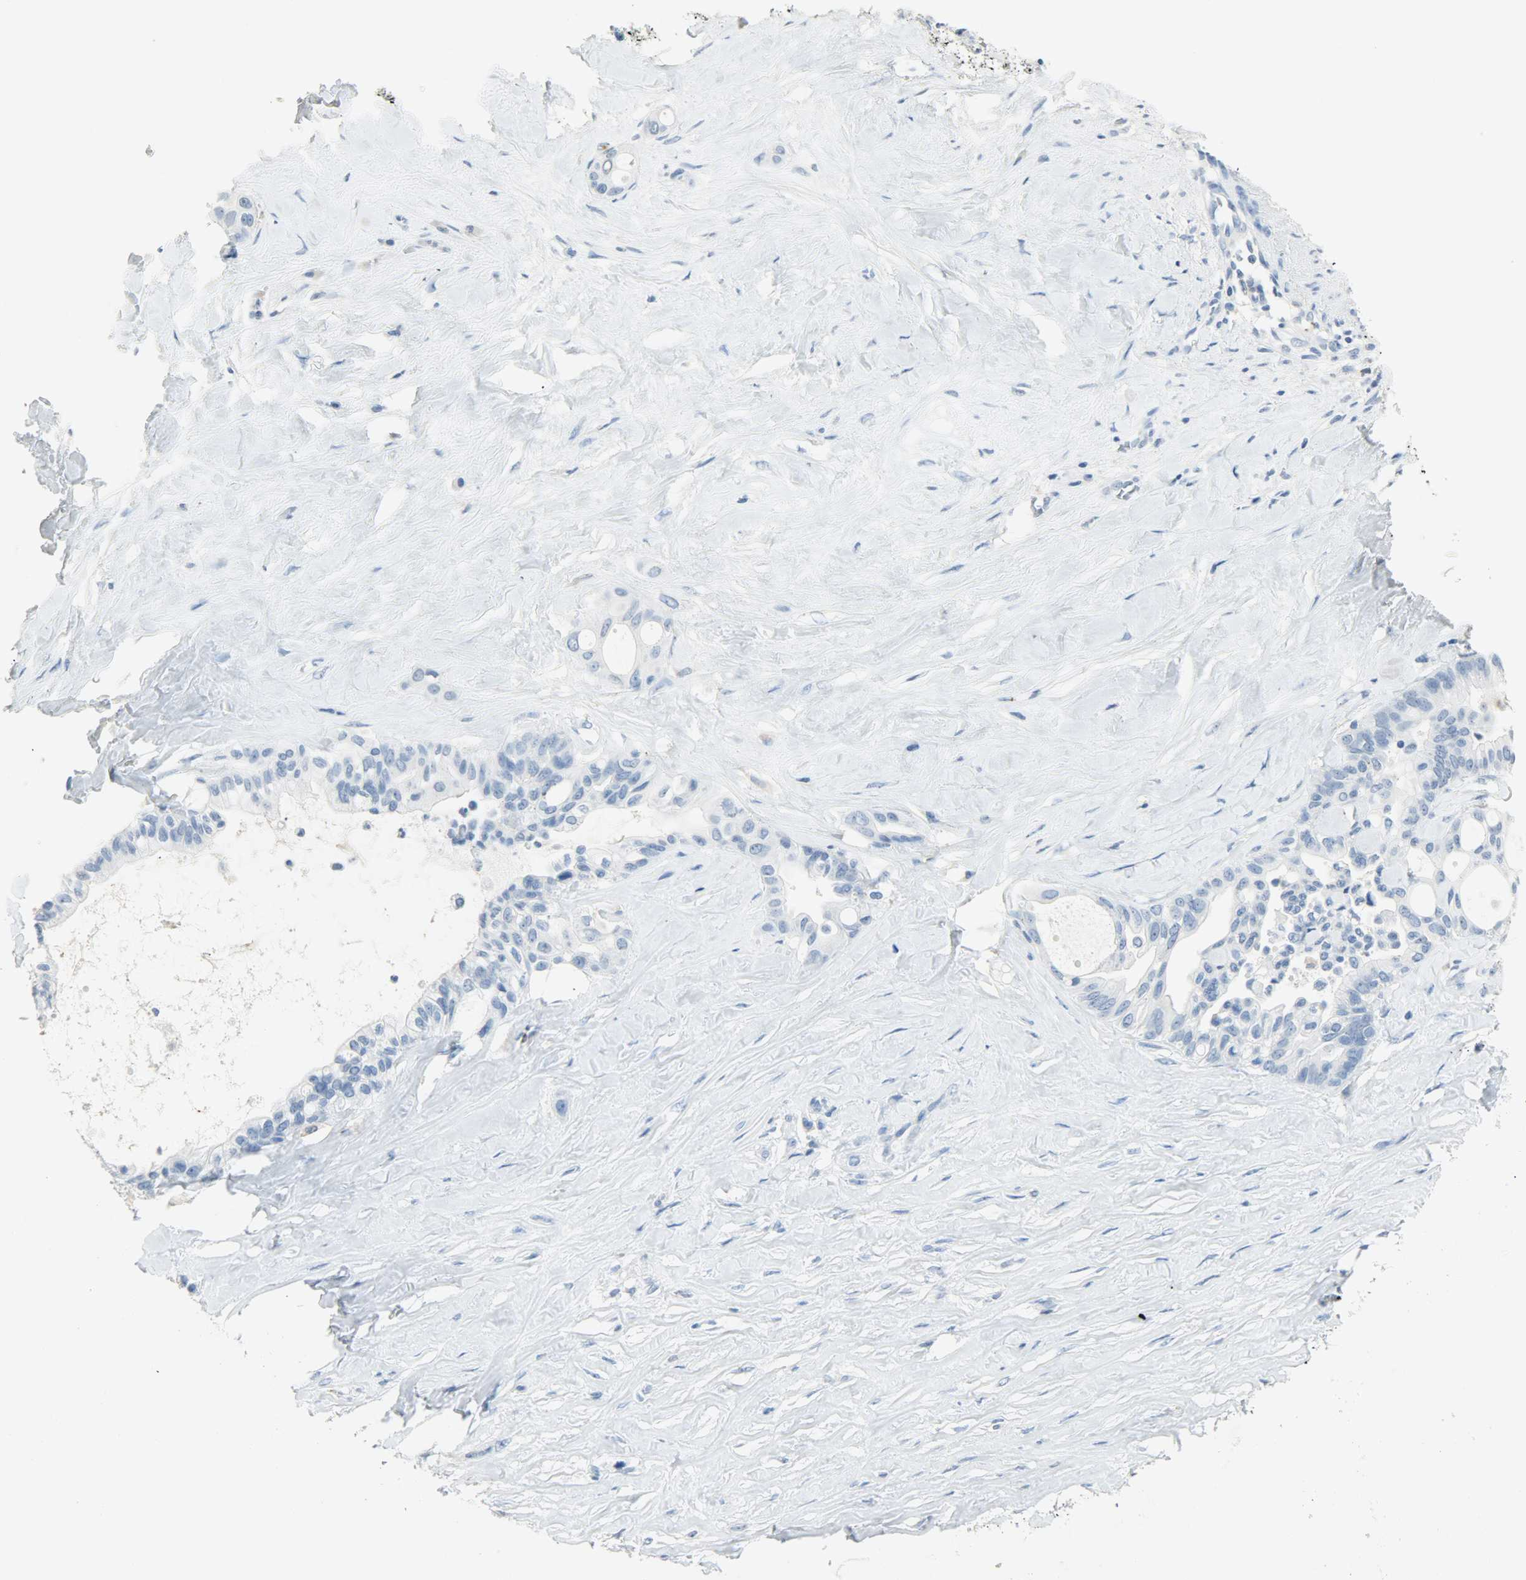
{"staining": {"intensity": "negative", "quantity": "none", "location": "none"}, "tissue": "liver cancer", "cell_type": "Tumor cells", "image_type": "cancer", "snomed": [{"axis": "morphology", "description": "Cholangiocarcinoma"}, {"axis": "topography", "description": "Liver"}], "caption": "Immunohistochemical staining of cholangiocarcinoma (liver) exhibits no significant staining in tumor cells.", "gene": "PTPN6", "patient": {"sex": "female", "age": 67}}